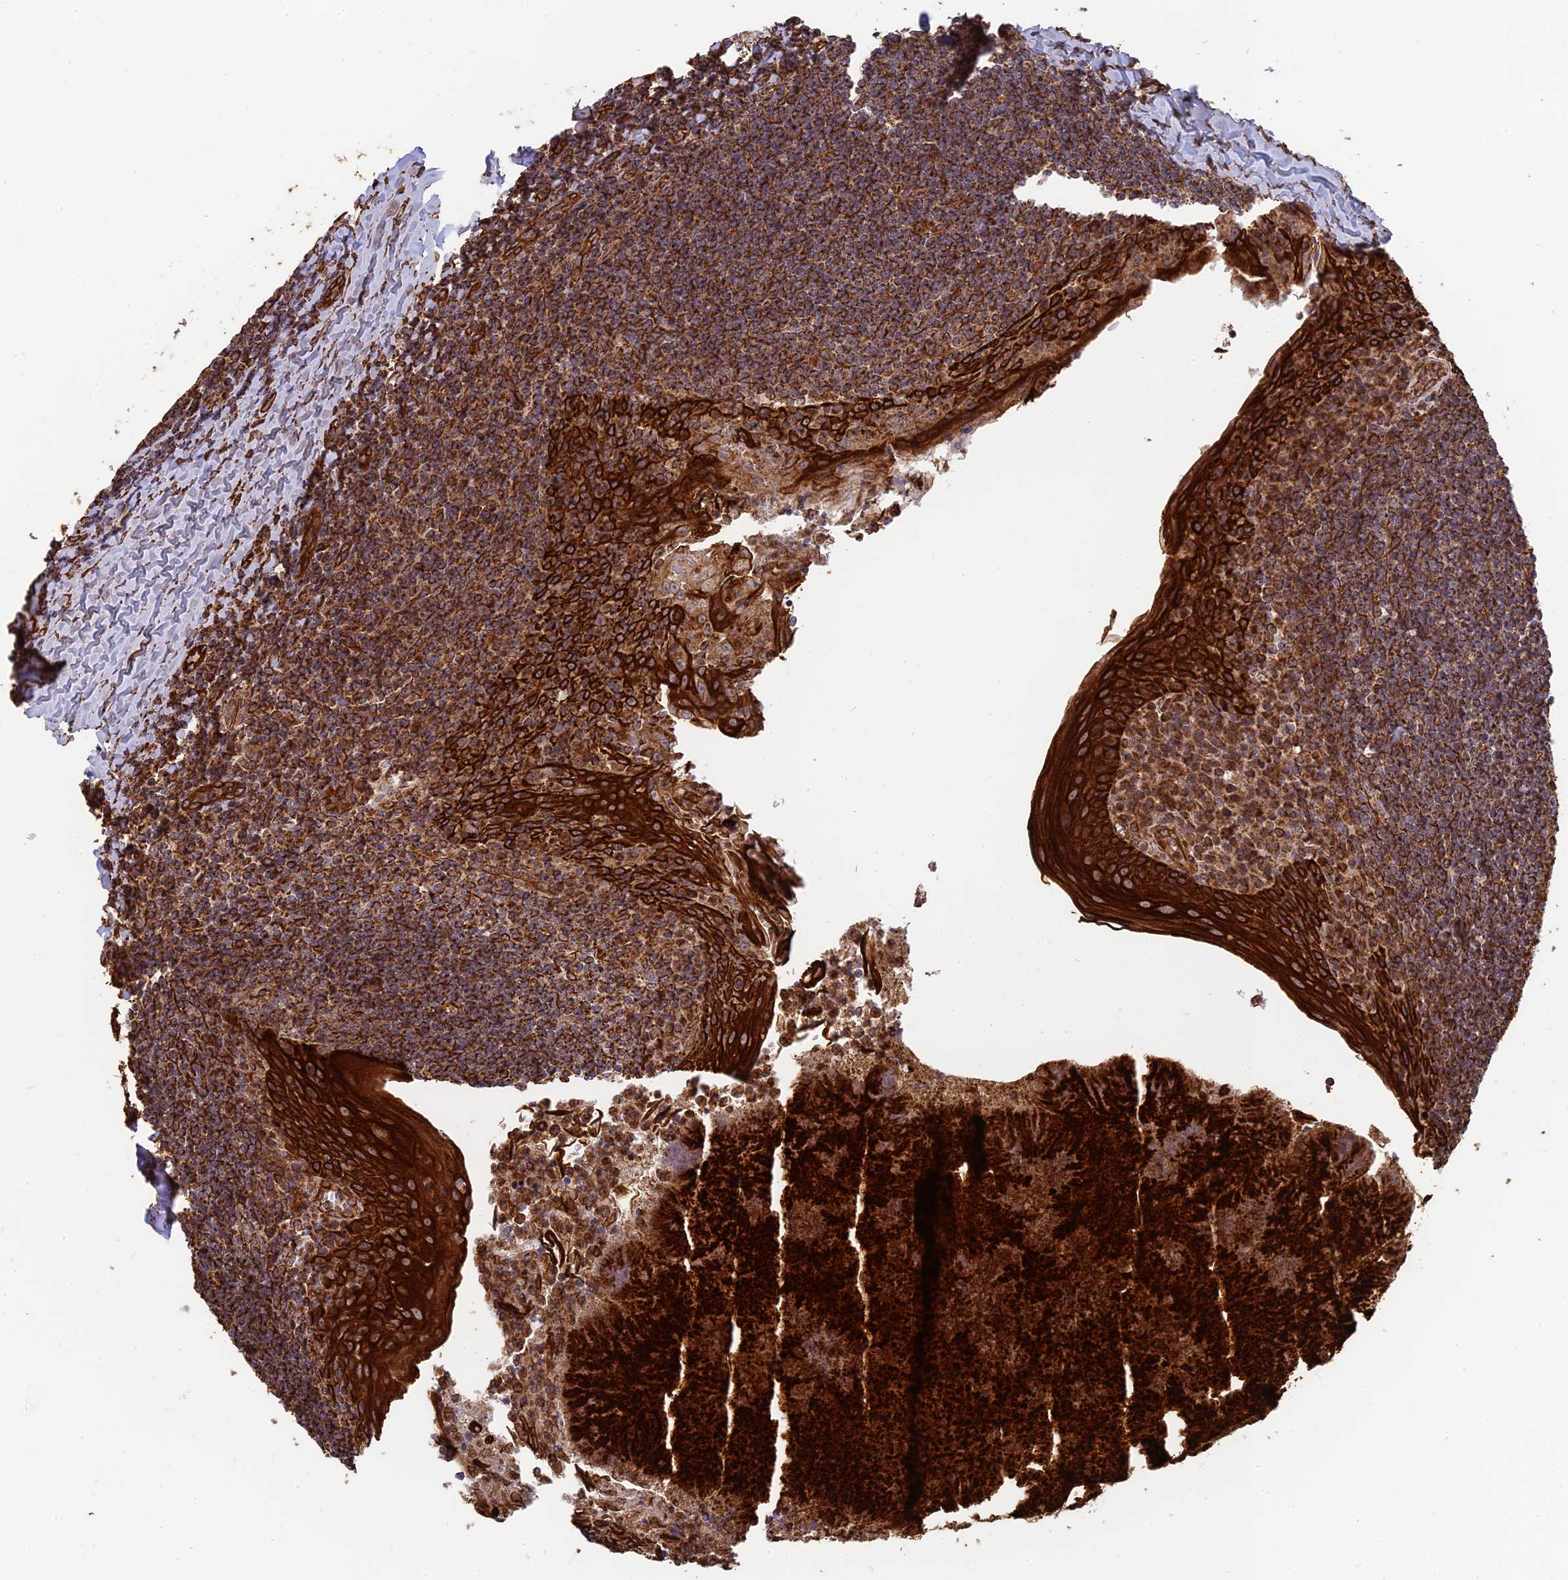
{"staining": {"intensity": "moderate", "quantity": ">75%", "location": "cytoplasmic/membranous"}, "tissue": "tonsil", "cell_type": "Germinal center cells", "image_type": "normal", "snomed": [{"axis": "morphology", "description": "Normal tissue, NOS"}, {"axis": "topography", "description": "Tonsil"}], "caption": "The immunohistochemical stain labels moderate cytoplasmic/membranous staining in germinal center cells of benign tonsil. (IHC, brightfield microscopy, high magnification).", "gene": "DSTYK", "patient": {"sex": "male", "age": 27}}